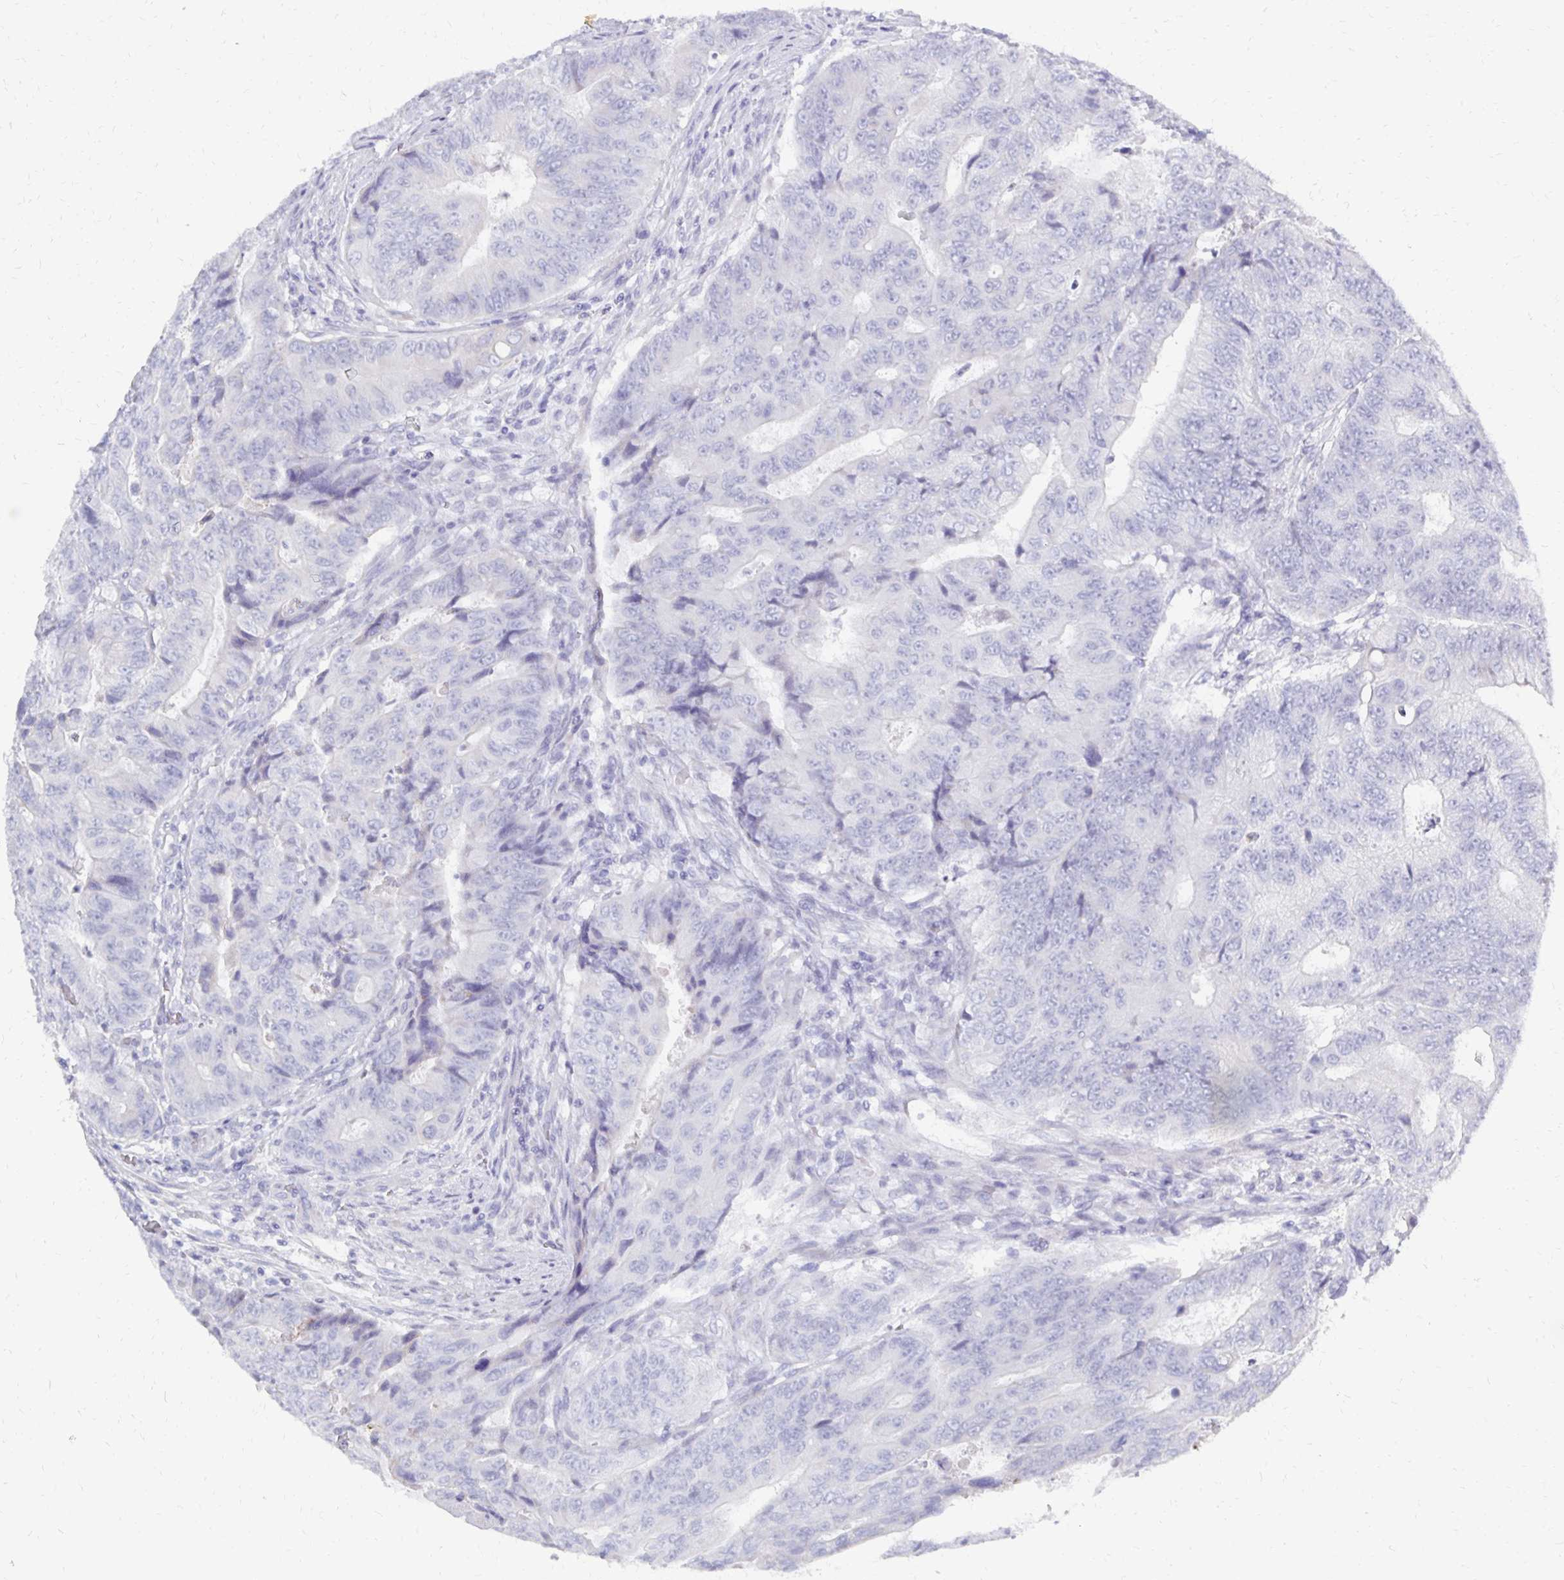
{"staining": {"intensity": "negative", "quantity": "none", "location": "none"}, "tissue": "colorectal cancer", "cell_type": "Tumor cells", "image_type": "cancer", "snomed": [{"axis": "morphology", "description": "Adenocarcinoma, NOS"}, {"axis": "topography", "description": "Colon"}], "caption": "Immunohistochemistry of adenocarcinoma (colorectal) demonstrates no positivity in tumor cells.", "gene": "SYCP3", "patient": {"sex": "female", "age": 48}}